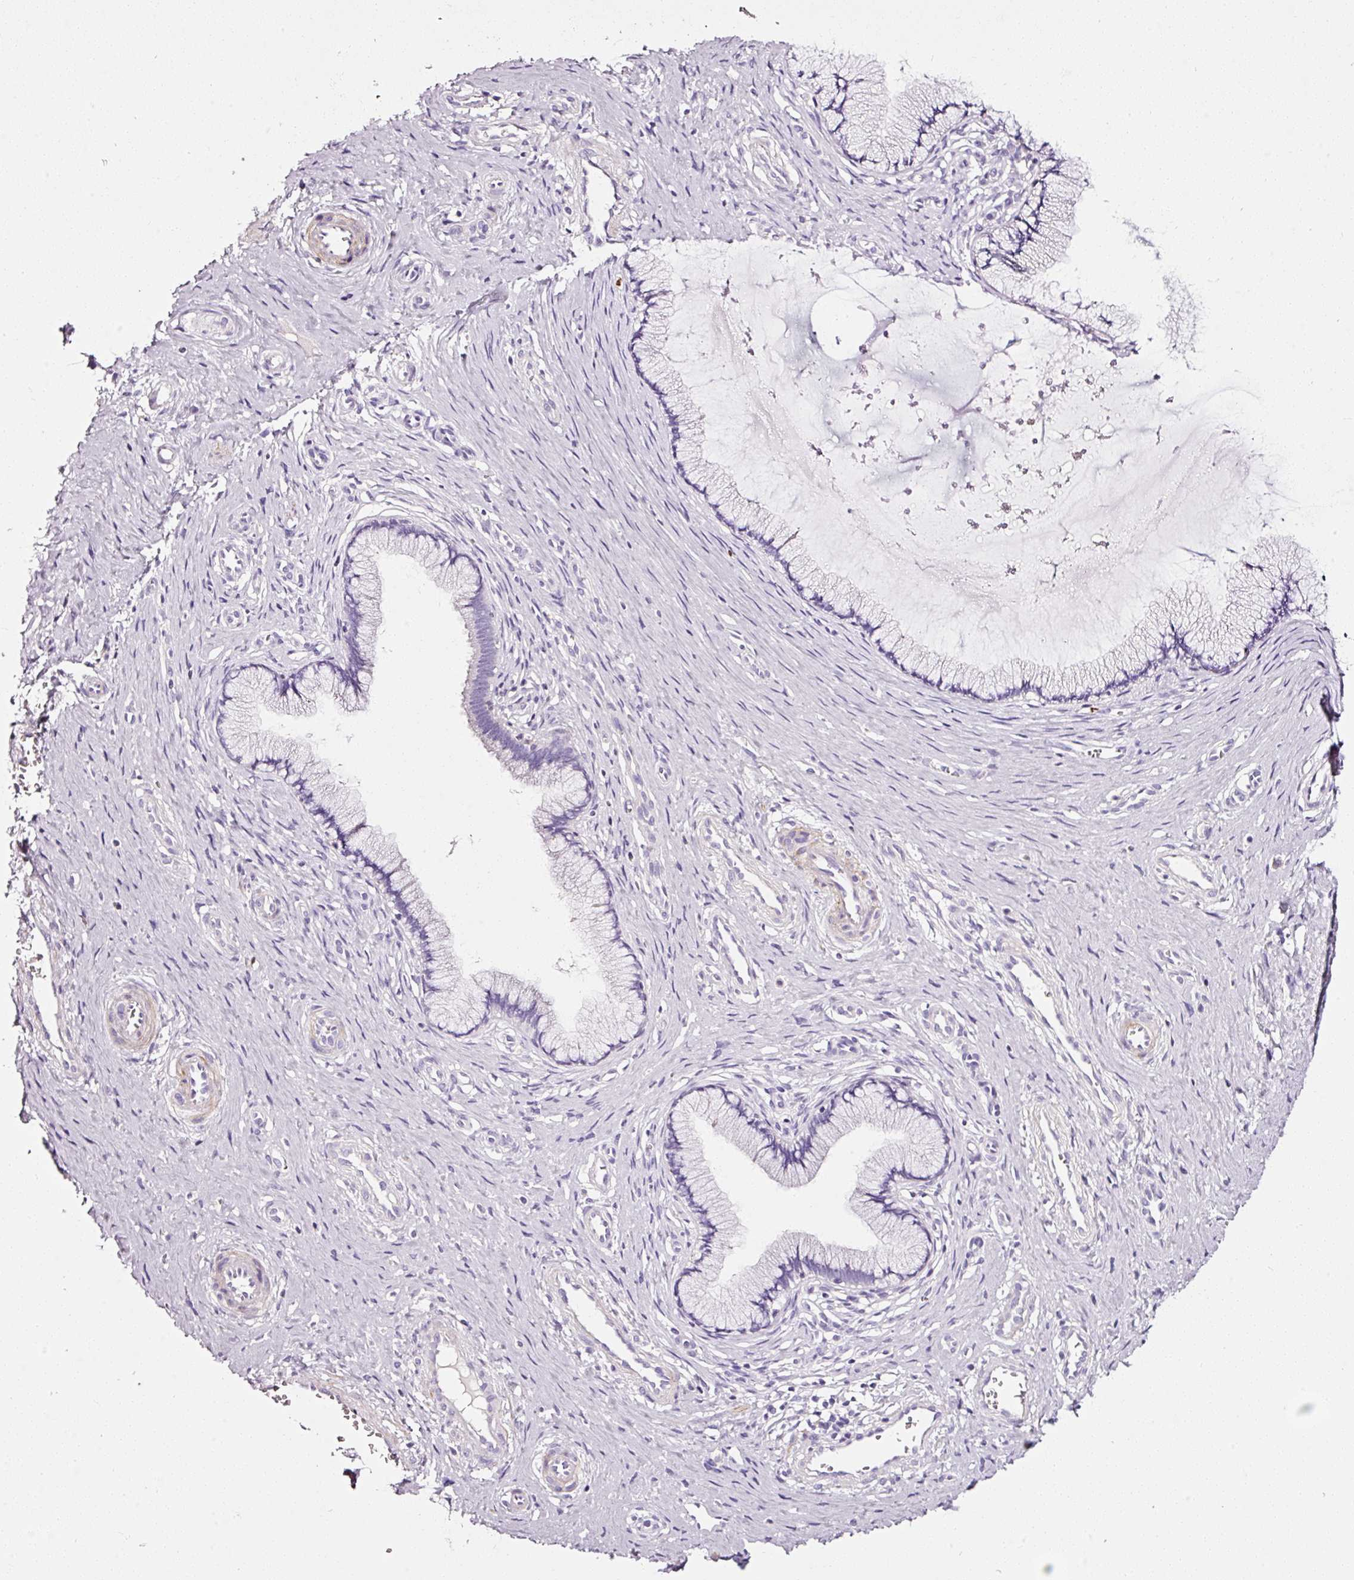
{"staining": {"intensity": "negative", "quantity": "none", "location": "none"}, "tissue": "cervix", "cell_type": "Glandular cells", "image_type": "normal", "snomed": [{"axis": "morphology", "description": "Normal tissue, NOS"}, {"axis": "topography", "description": "Cervix"}], "caption": "Glandular cells show no significant positivity in unremarkable cervix. (DAB (3,3'-diaminobenzidine) IHC visualized using brightfield microscopy, high magnification).", "gene": "CYB561A3", "patient": {"sex": "female", "age": 36}}